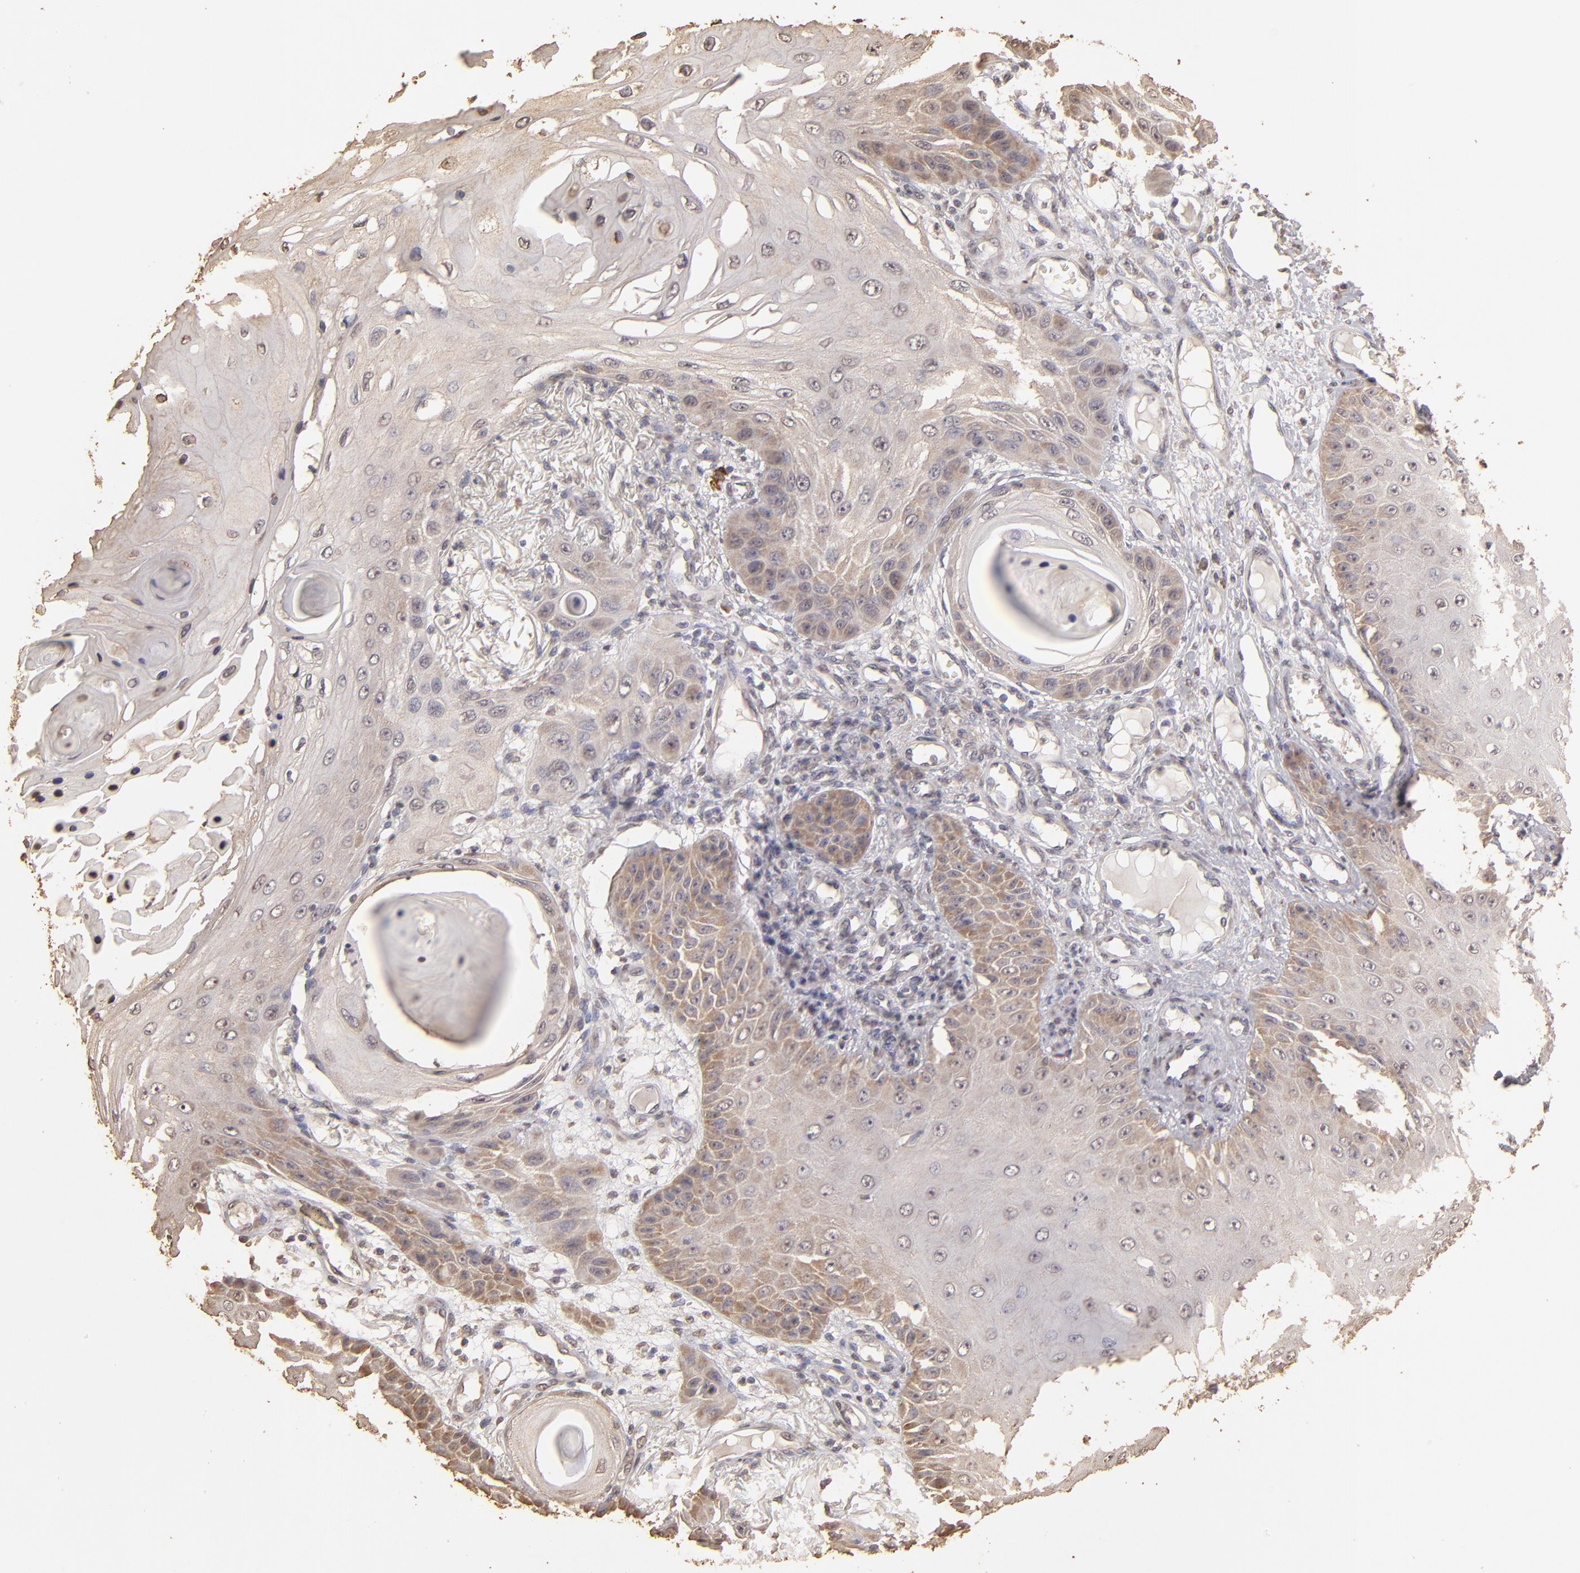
{"staining": {"intensity": "moderate", "quantity": "25%-75%", "location": "cytoplasmic/membranous"}, "tissue": "skin cancer", "cell_type": "Tumor cells", "image_type": "cancer", "snomed": [{"axis": "morphology", "description": "Squamous cell carcinoma, NOS"}, {"axis": "topography", "description": "Skin"}], "caption": "This is a histology image of IHC staining of squamous cell carcinoma (skin), which shows moderate expression in the cytoplasmic/membranous of tumor cells.", "gene": "OPHN1", "patient": {"sex": "female", "age": 40}}